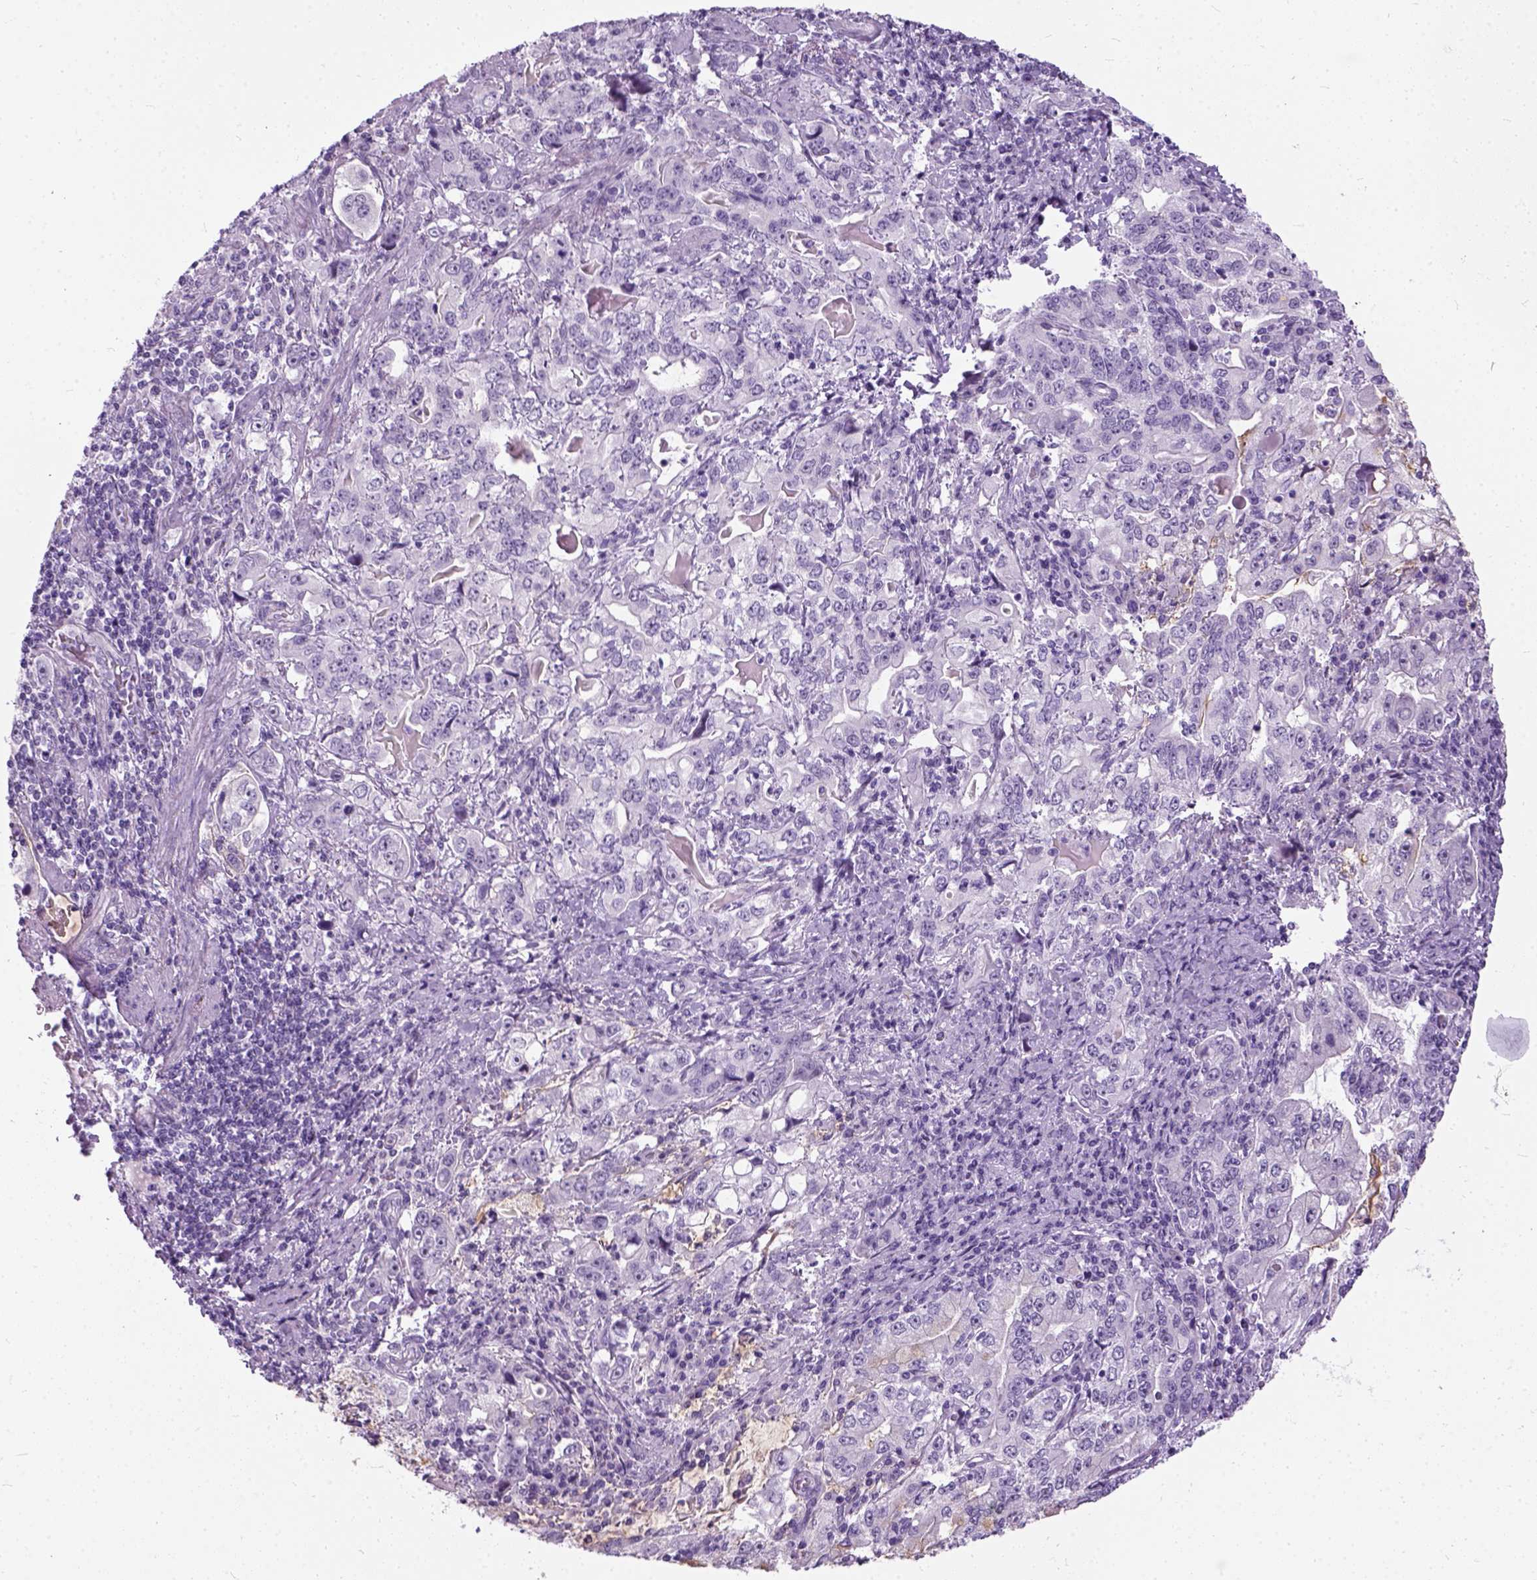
{"staining": {"intensity": "negative", "quantity": "none", "location": "none"}, "tissue": "stomach cancer", "cell_type": "Tumor cells", "image_type": "cancer", "snomed": [{"axis": "morphology", "description": "Adenocarcinoma, NOS"}, {"axis": "topography", "description": "Stomach, lower"}], "caption": "A histopathology image of human stomach cancer (adenocarcinoma) is negative for staining in tumor cells. Nuclei are stained in blue.", "gene": "AXDND1", "patient": {"sex": "female", "age": 72}}